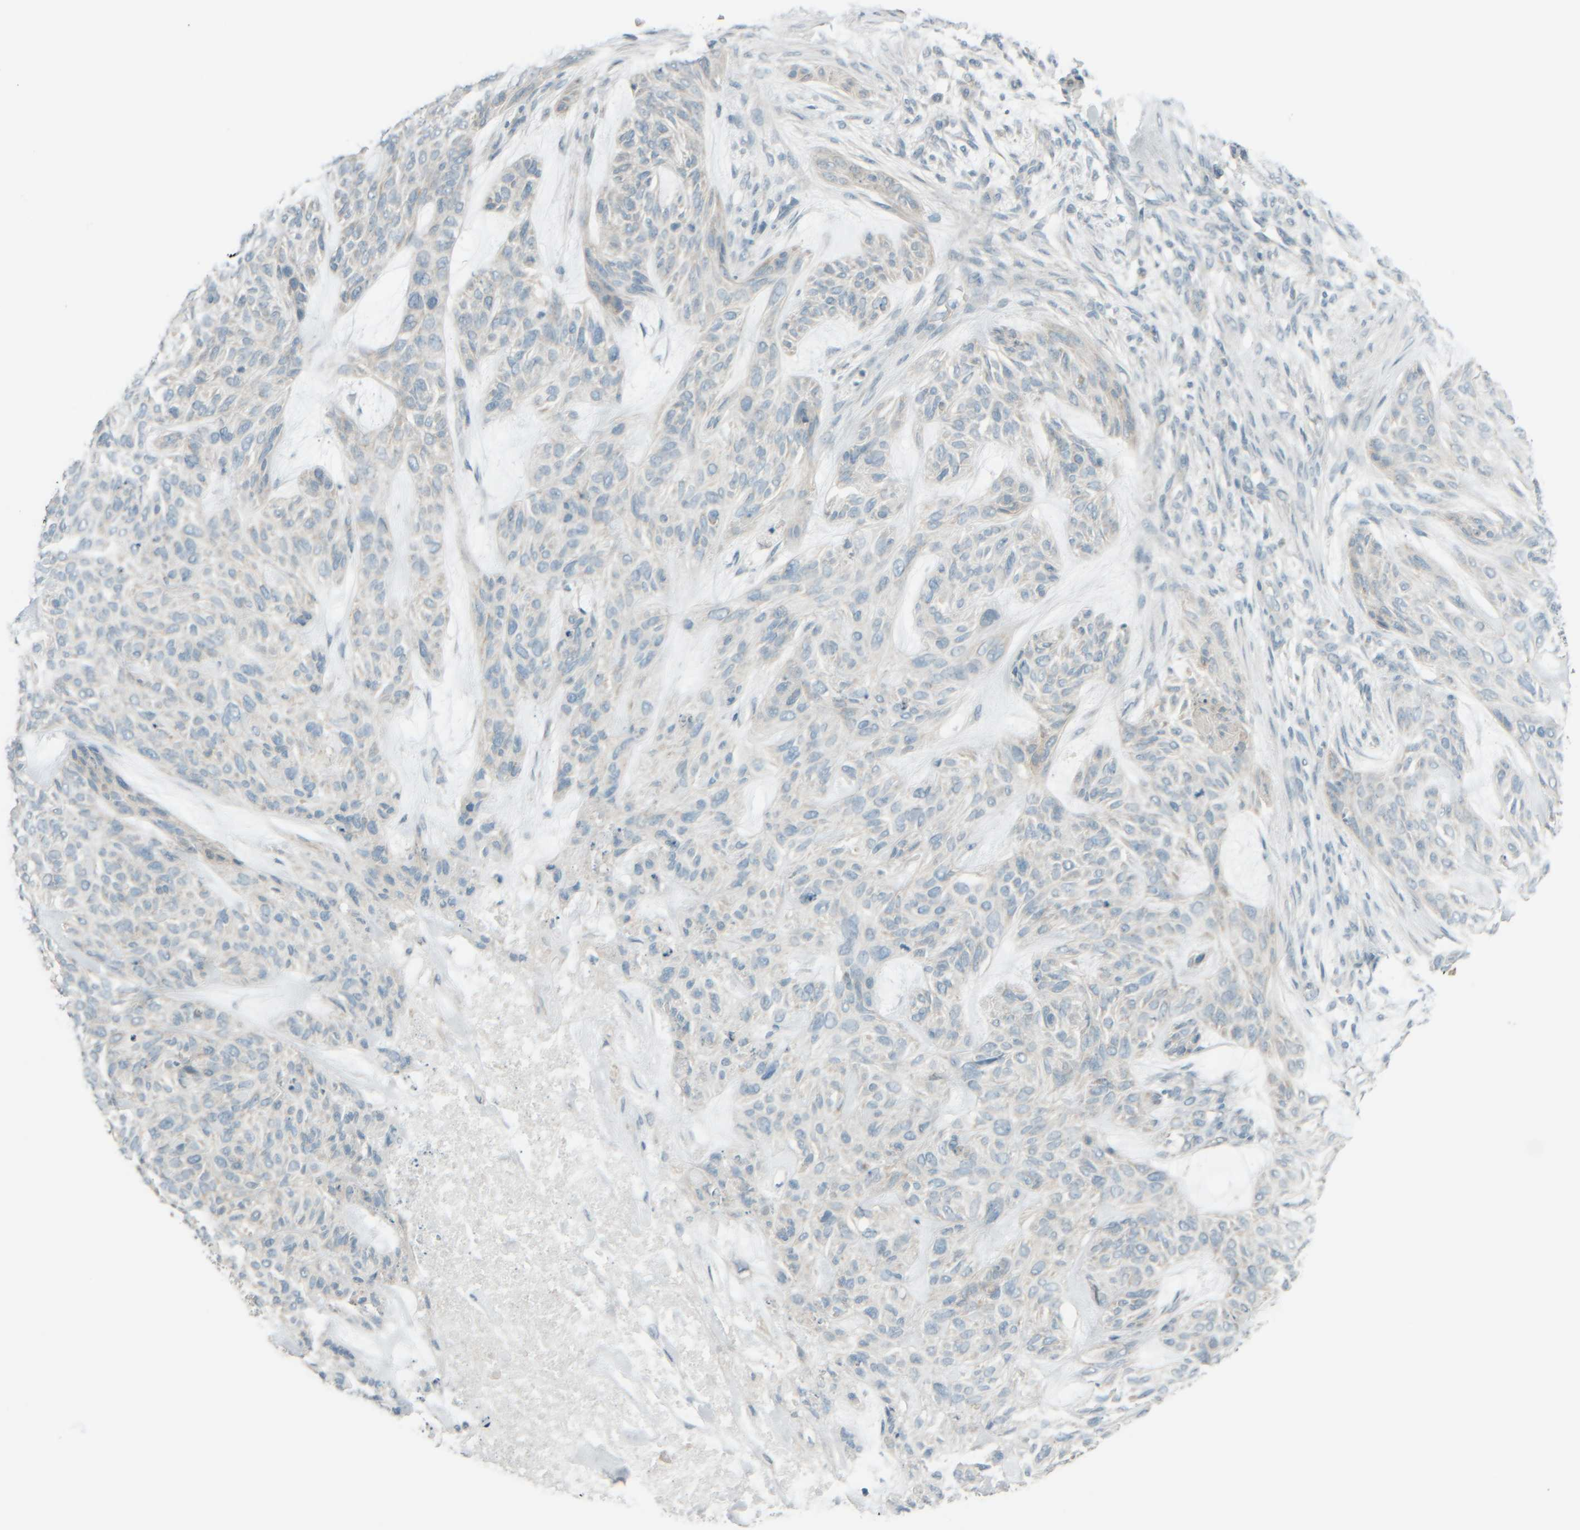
{"staining": {"intensity": "negative", "quantity": "none", "location": "none"}, "tissue": "skin cancer", "cell_type": "Tumor cells", "image_type": "cancer", "snomed": [{"axis": "morphology", "description": "Basal cell carcinoma"}, {"axis": "topography", "description": "Skin"}], "caption": "High power microscopy photomicrograph of an immunohistochemistry image of skin cancer, revealing no significant expression in tumor cells.", "gene": "PTGES3L-AARSD1", "patient": {"sex": "male", "age": 55}}